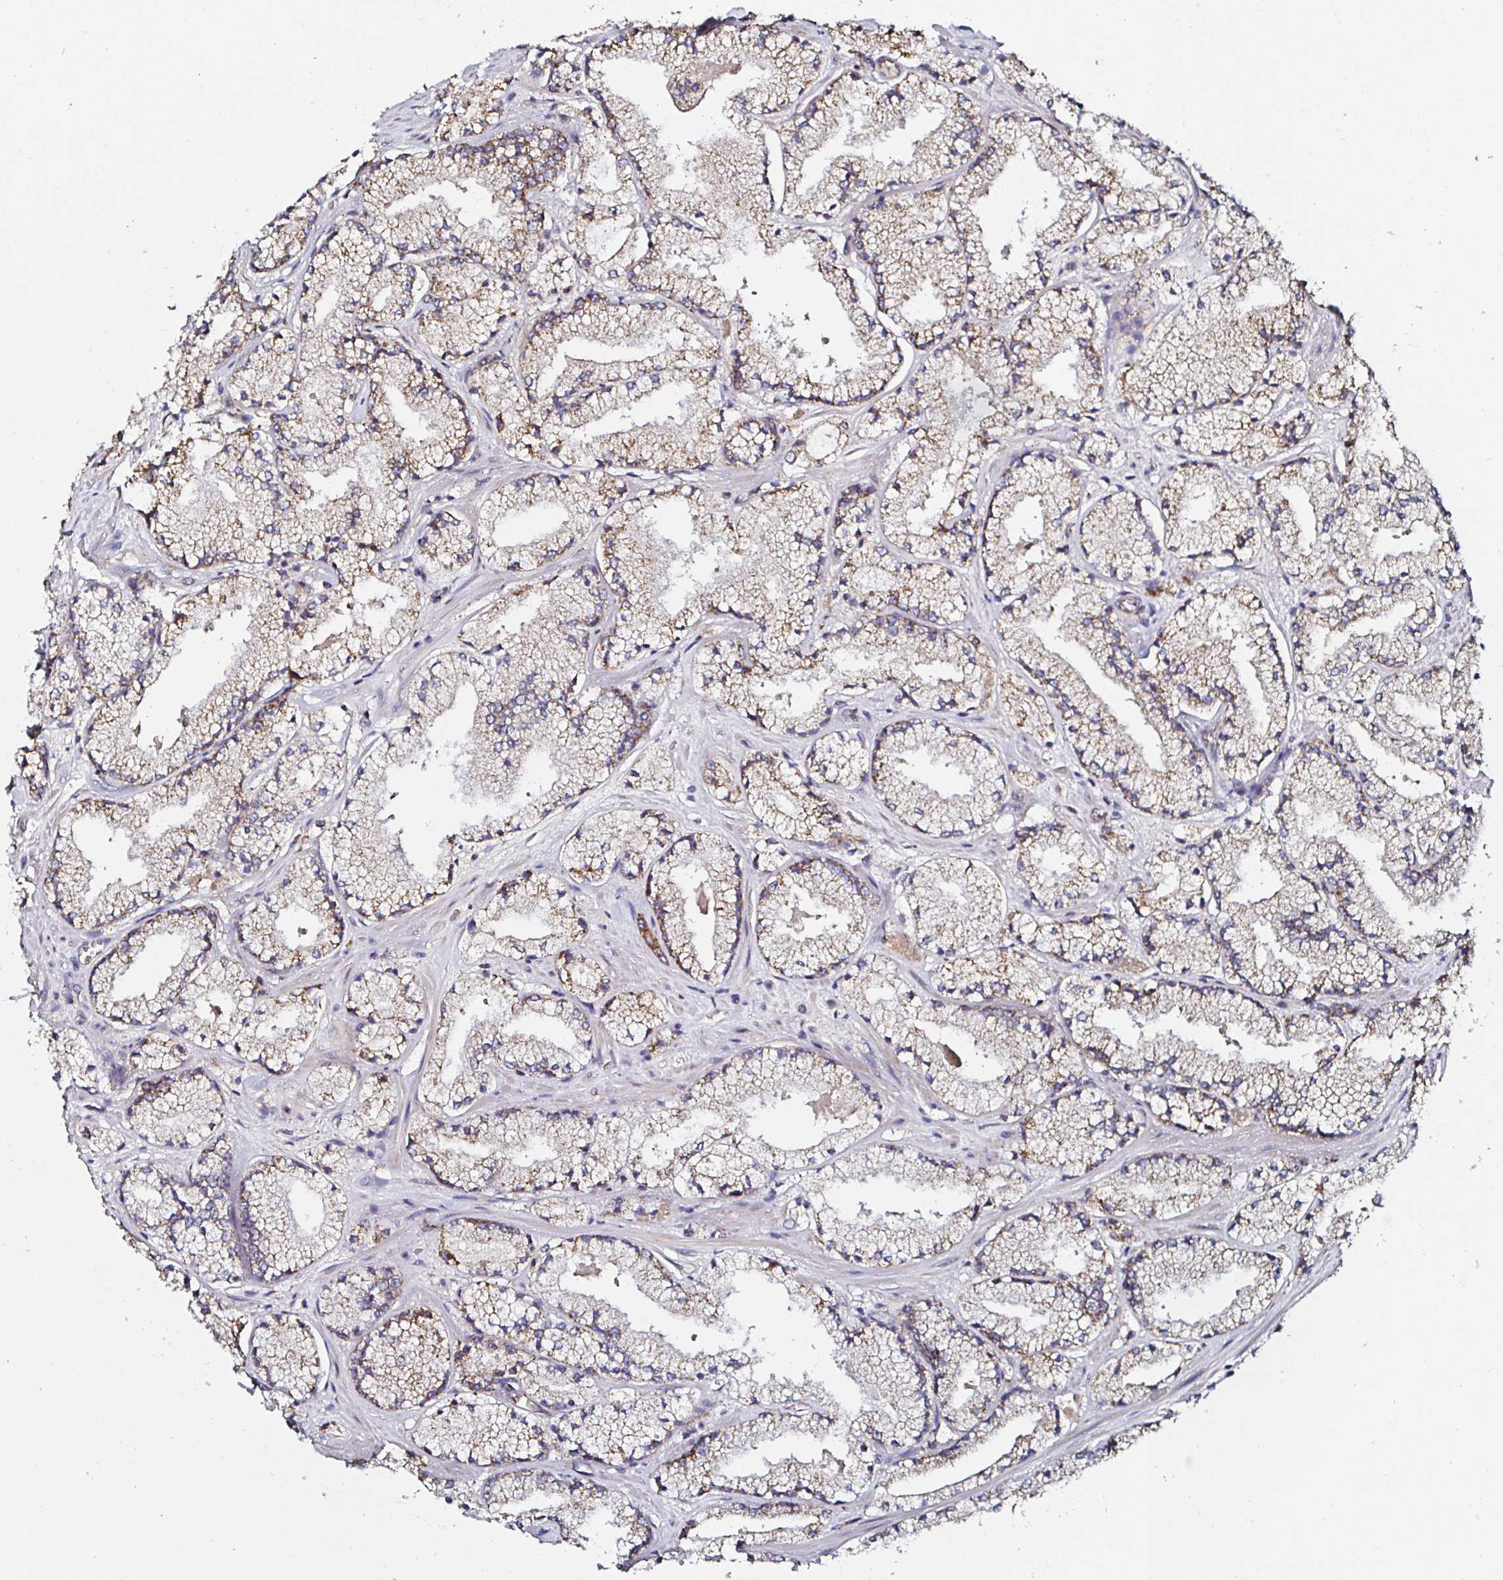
{"staining": {"intensity": "moderate", "quantity": "25%-75%", "location": "cytoplasmic/membranous"}, "tissue": "prostate cancer", "cell_type": "Tumor cells", "image_type": "cancer", "snomed": [{"axis": "morphology", "description": "Adenocarcinoma, High grade"}, {"axis": "topography", "description": "Prostate"}], "caption": "Prostate adenocarcinoma (high-grade) was stained to show a protein in brown. There is medium levels of moderate cytoplasmic/membranous positivity in about 25%-75% of tumor cells.", "gene": "ATAD3B", "patient": {"sex": "male", "age": 63}}